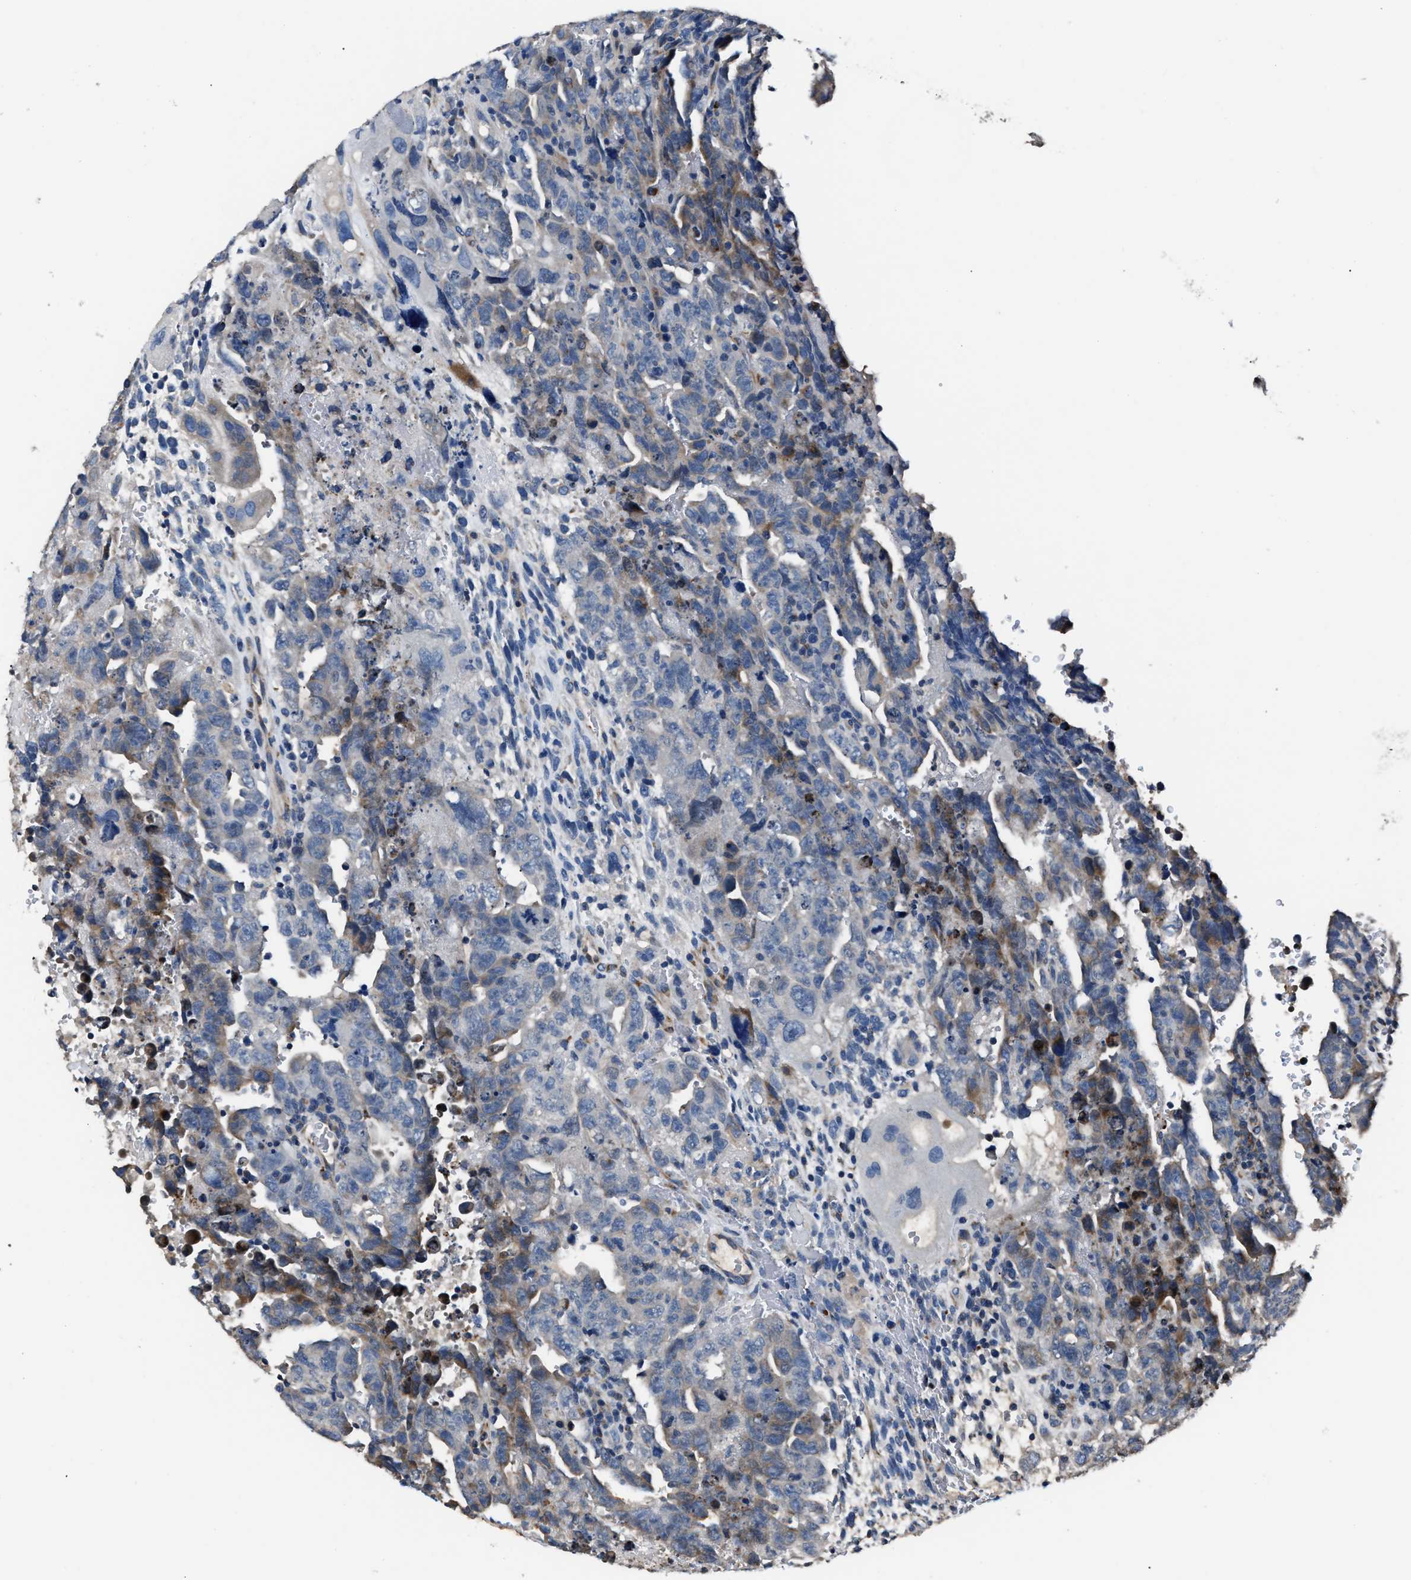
{"staining": {"intensity": "moderate", "quantity": "<25%", "location": "cytoplasmic/membranous"}, "tissue": "testis cancer", "cell_type": "Tumor cells", "image_type": "cancer", "snomed": [{"axis": "morphology", "description": "Carcinoma, Embryonal, NOS"}, {"axis": "topography", "description": "Testis"}], "caption": "The micrograph reveals immunohistochemical staining of testis cancer (embryonal carcinoma). There is moderate cytoplasmic/membranous positivity is identified in about <25% of tumor cells.", "gene": "DNAJC24", "patient": {"sex": "male", "age": 28}}